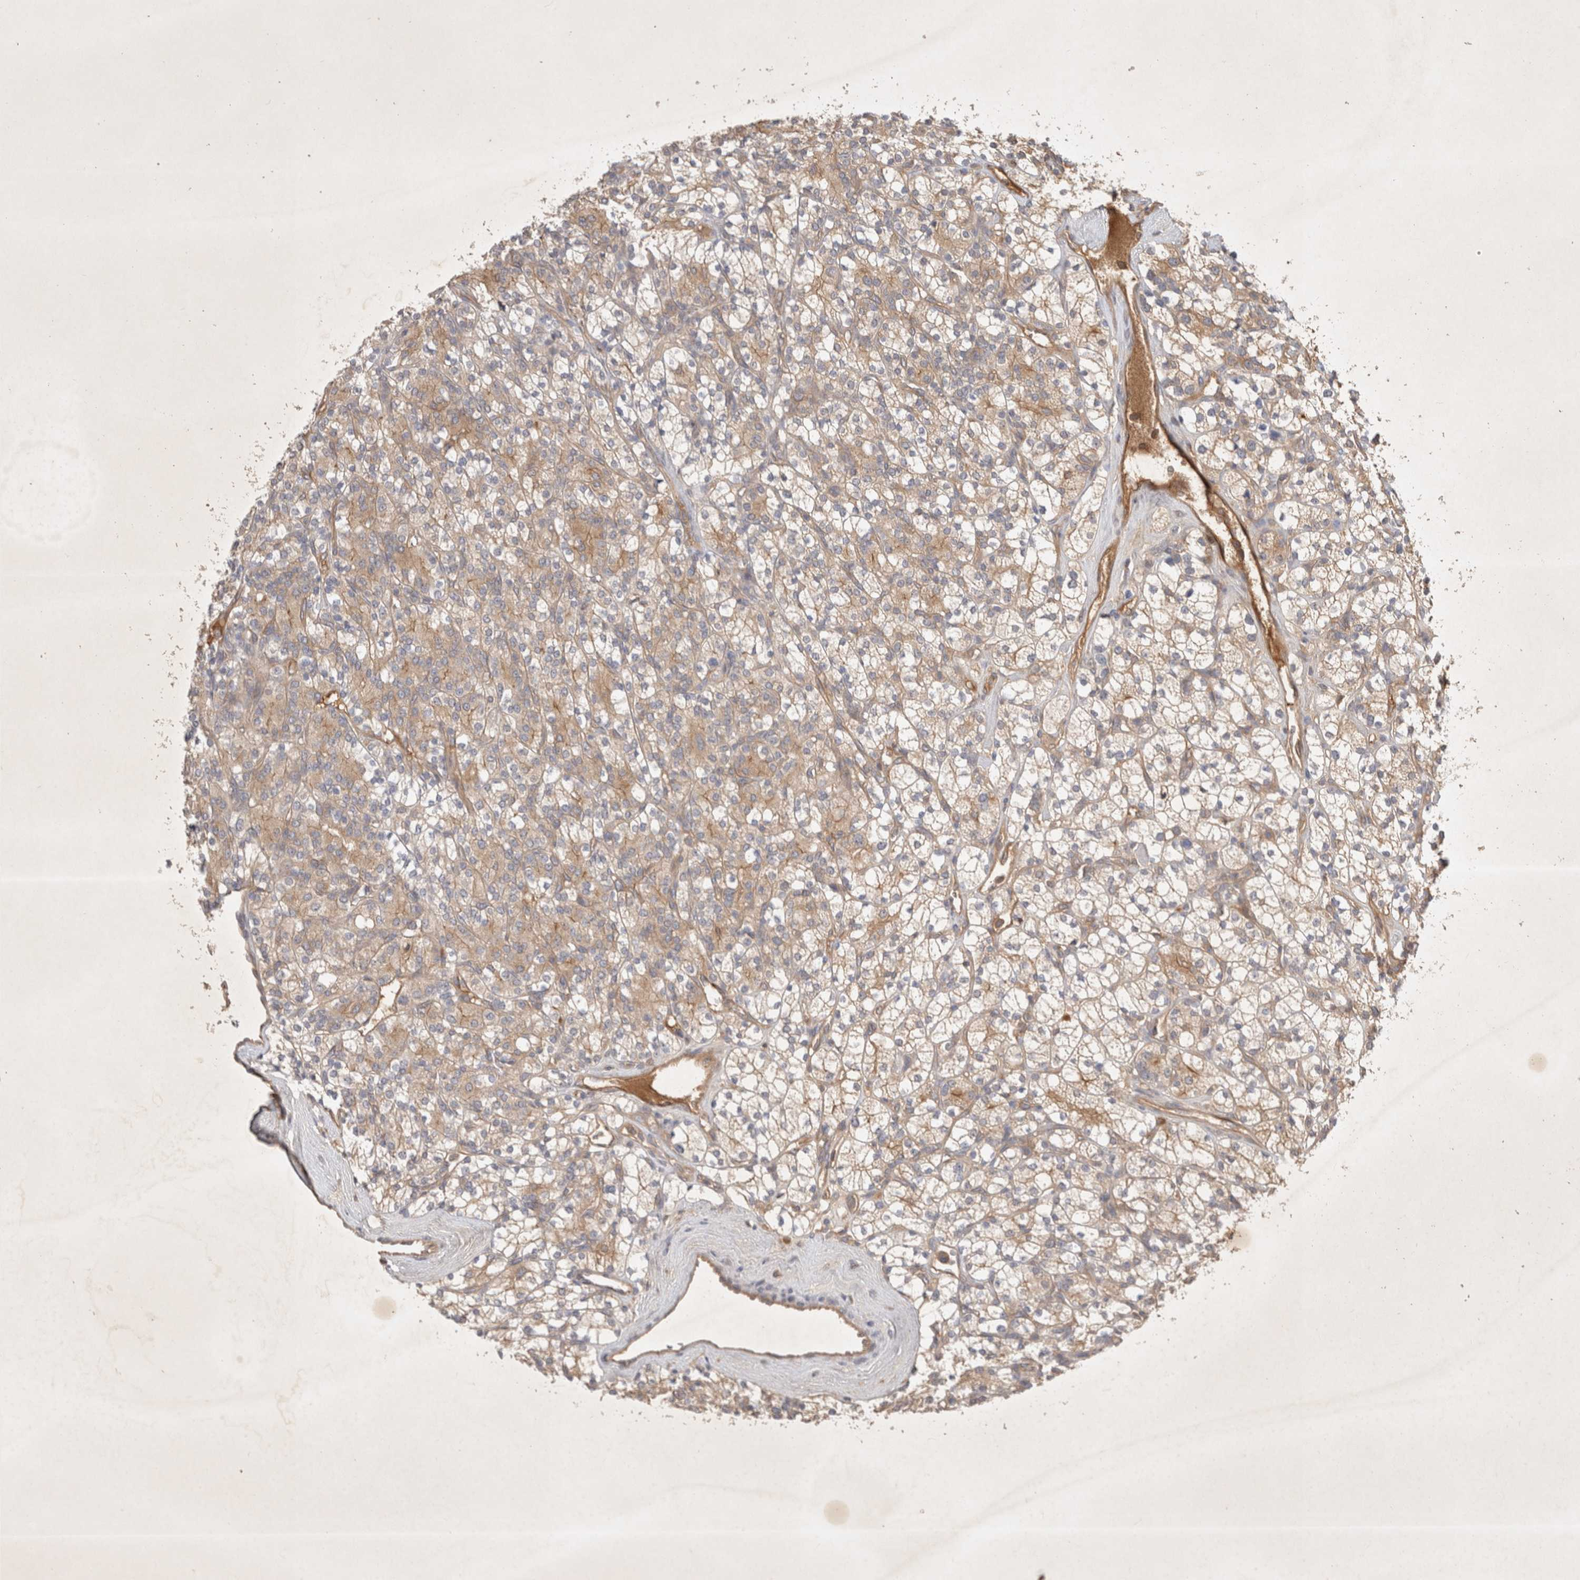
{"staining": {"intensity": "weak", "quantity": "25%-75%", "location": "cytoplasmic/membranous"}, "tissue": "renal cancer", "cell_type": "Tumor cells", "image_type": "cancer", "snomed": [{"axis": "morphology", "description": "Adenocarcinoma, NOS"}, {"axis": "topography", "description": "Kidney"}], "caption": "Human adenocarcinoma (renal) stained for a protein (brown) exhibits weak cytoplasmic/membranous positive positivity in about 25%-75% of tumor cells.", "gene": "YES1", "patient": {"sex": "male", "age": 77}}